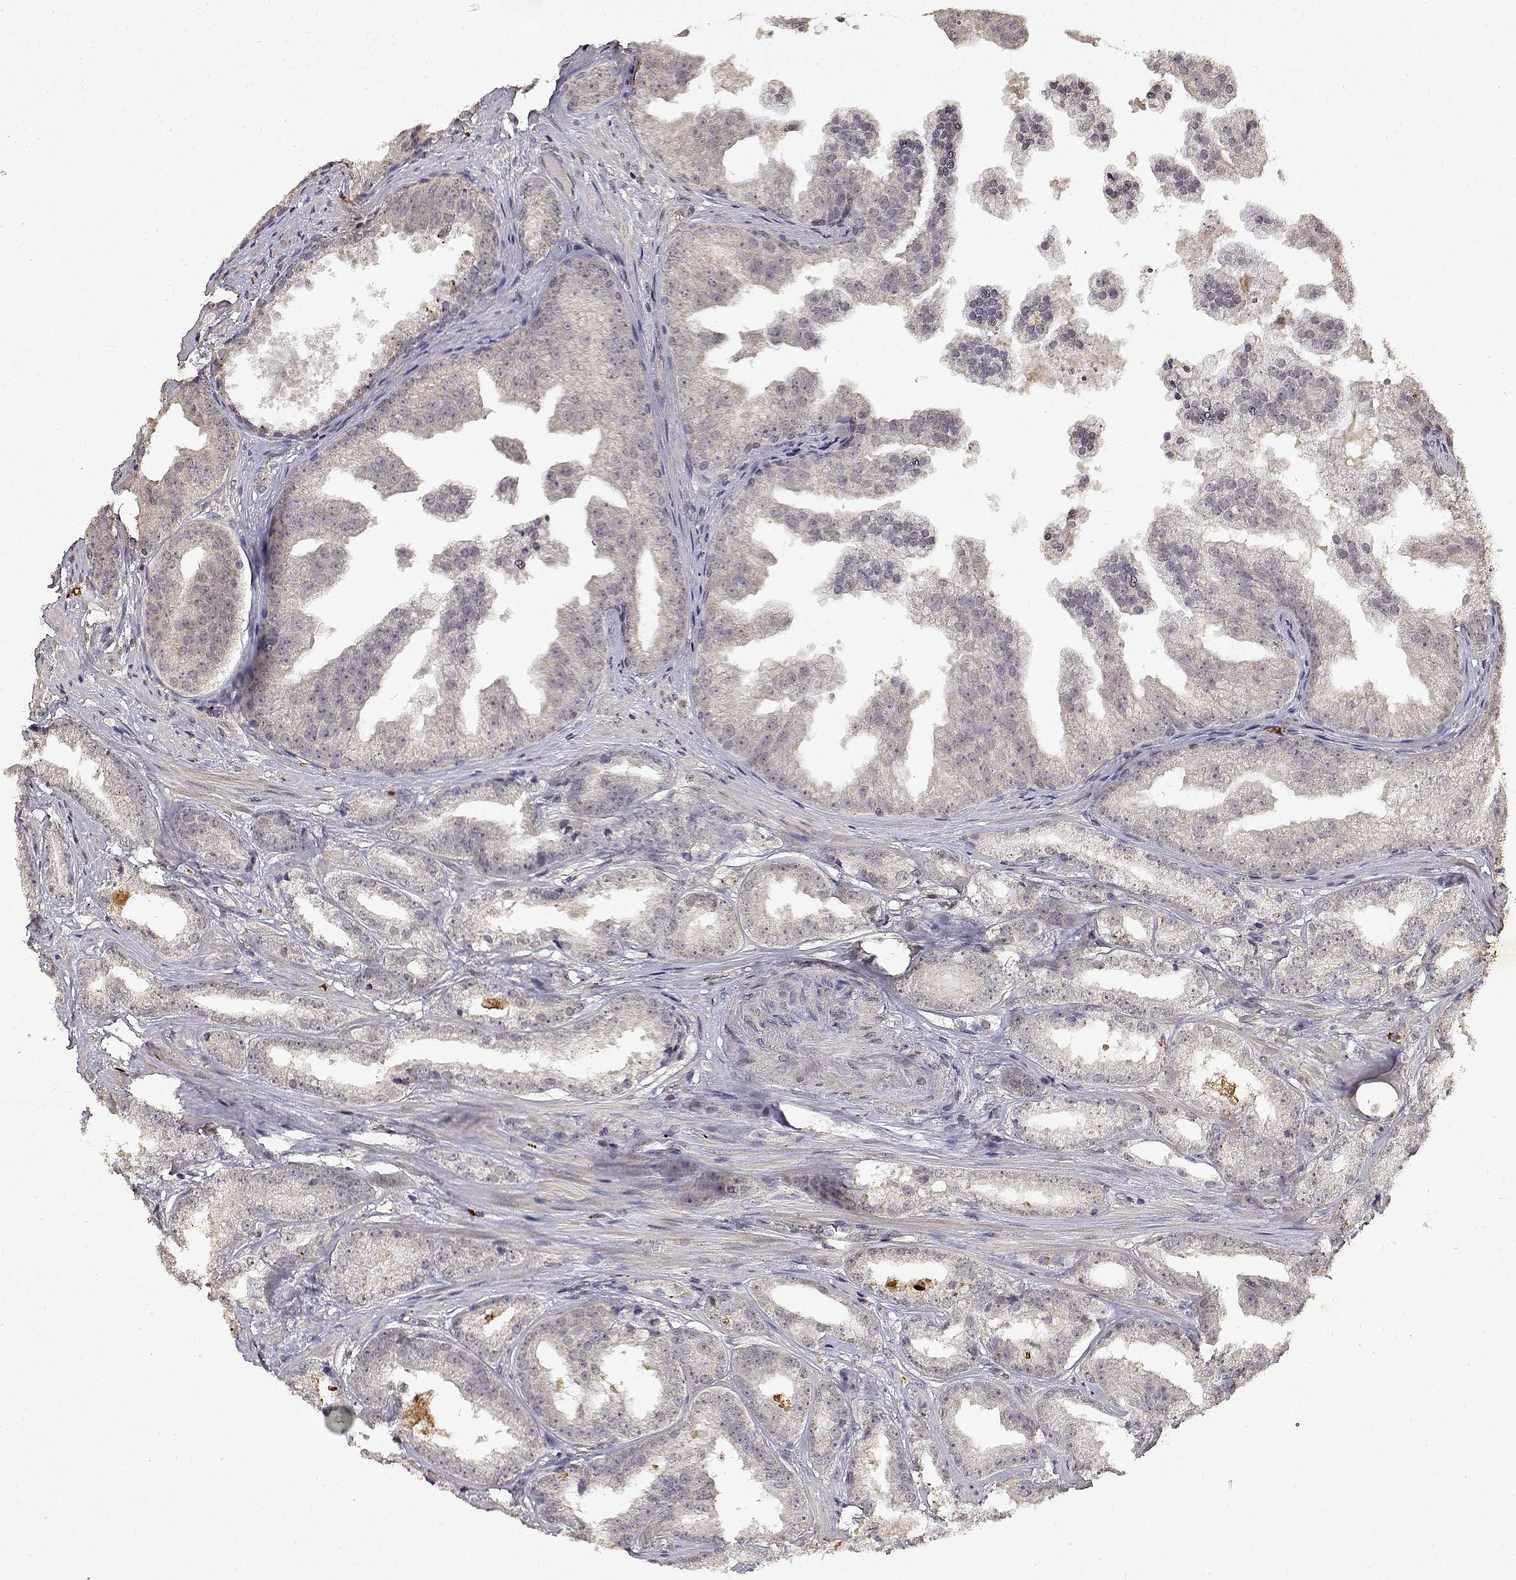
{"staining": {"intensity": "negative", "quantity": "none", "location": "none"}, "tissue": "prostate cancer", "cell_type": "Tumor cells", "image_type": "cancer", "snomed": [{"axis": "morphology", "description": "Adenocarcinoma, Low grade"}, {"axis": "topography", "description": "Prostate"}], "caption": "Tumor cells are negative for protein expression in human adenocarcinoma (low-grade) (prostate).", "gene": "BDNF", "patient": {"sex": "male", "age": 65}}